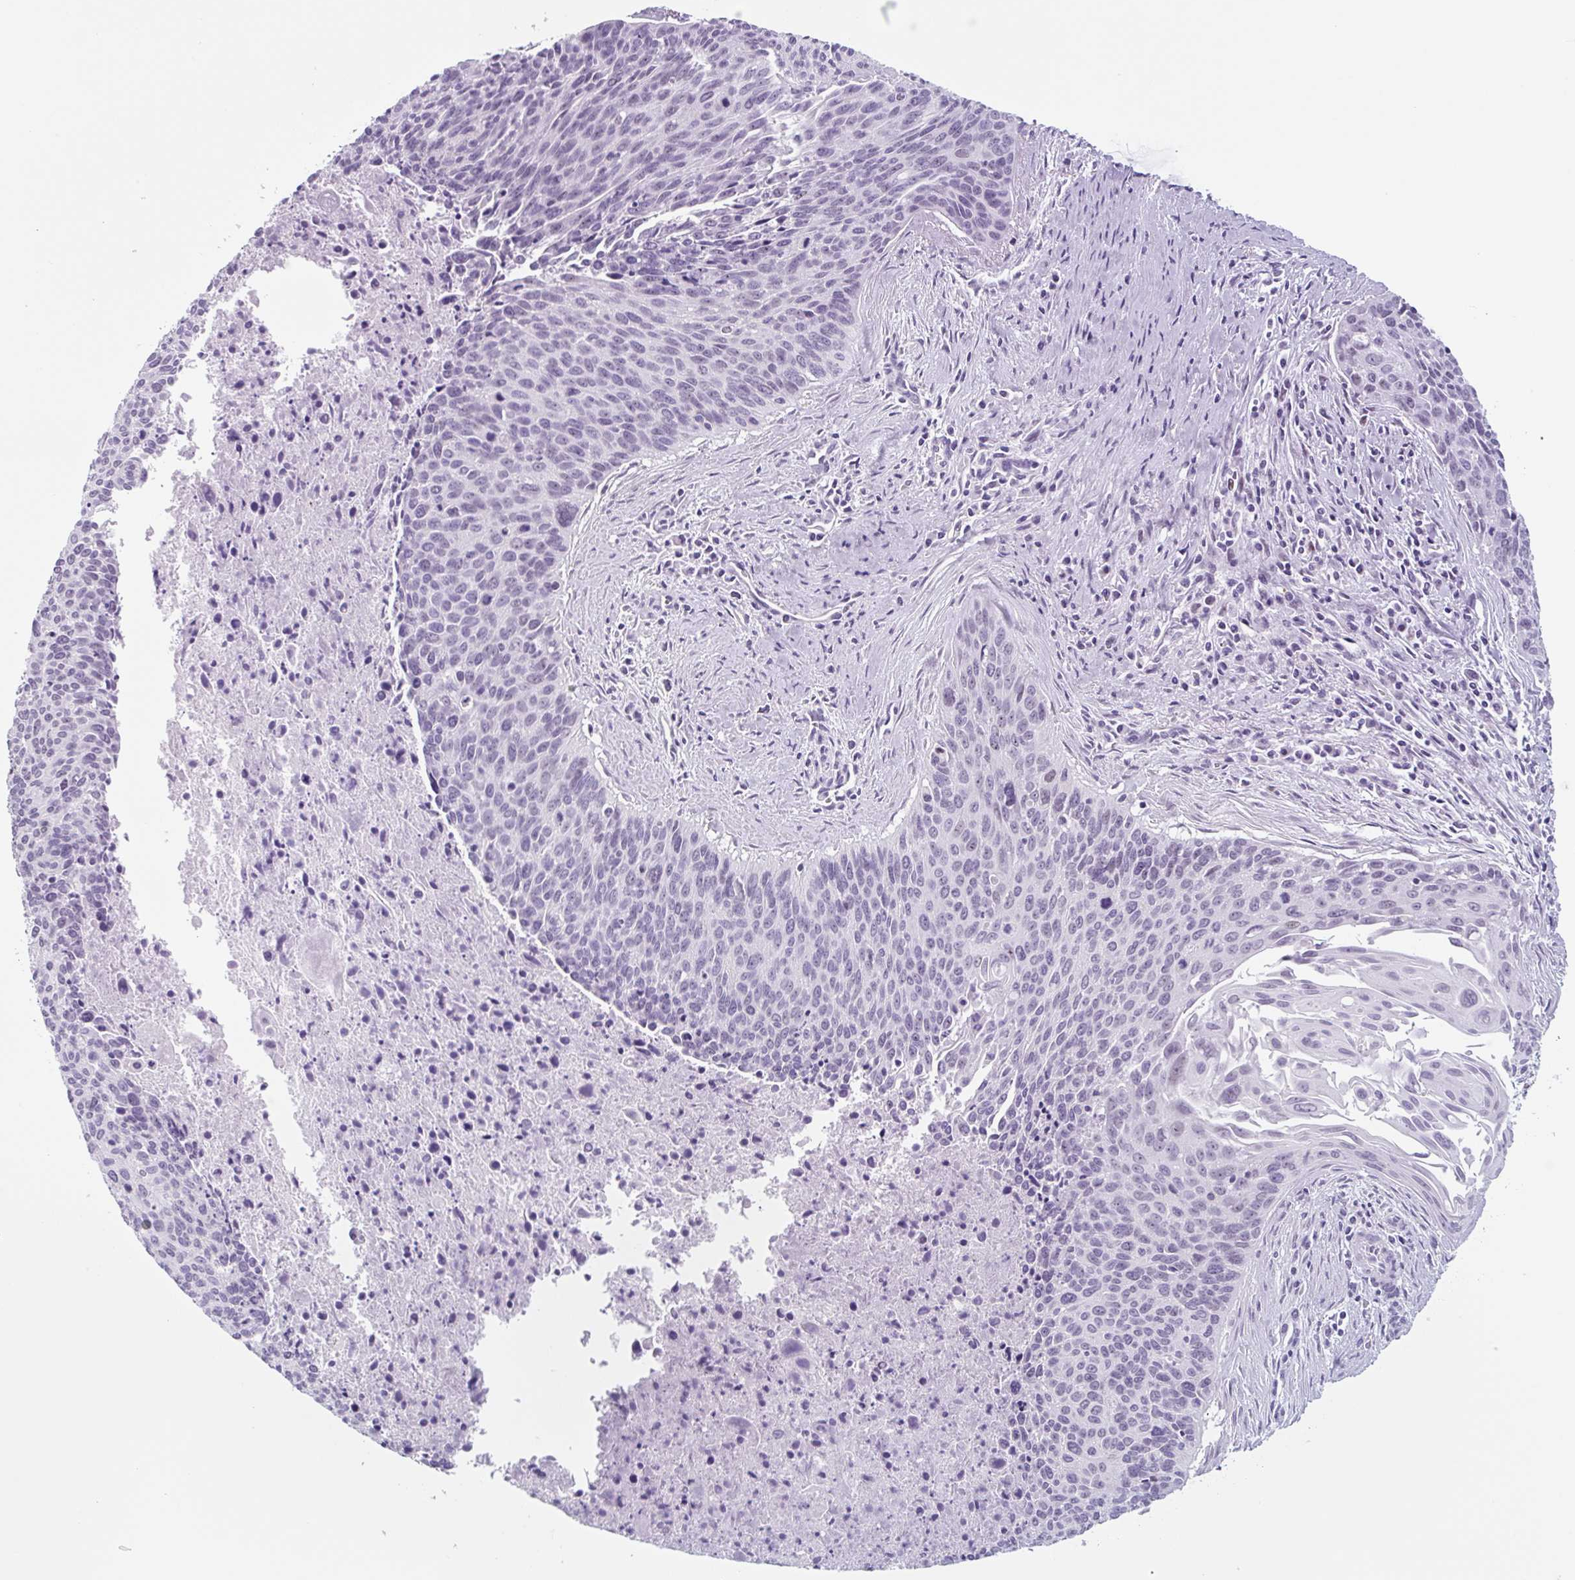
{"staining": {"intensity": "negative", "quantity": "none", "location": "none"}, "tissue": "cervical cancer", "cell_type": "Tumor cells", "image_type": "cancer", "snomed": [{"axis": "morphology", "description": "Squamous cell carcinoma, NOS"}, {"axis": "topography", "description": "Cervix"}], "caption": "Immunohistochemical staining of human cervical squamous cell carcinoma displays no significant staining in tumor cells. (Stains: DAB immunohistochemistry with hematoxylin counter stain, Microscopy: brightfield microscopy at high magnification).", "gene": "TNFRSF8", "patient": {"sex": "female", "age": 55}}